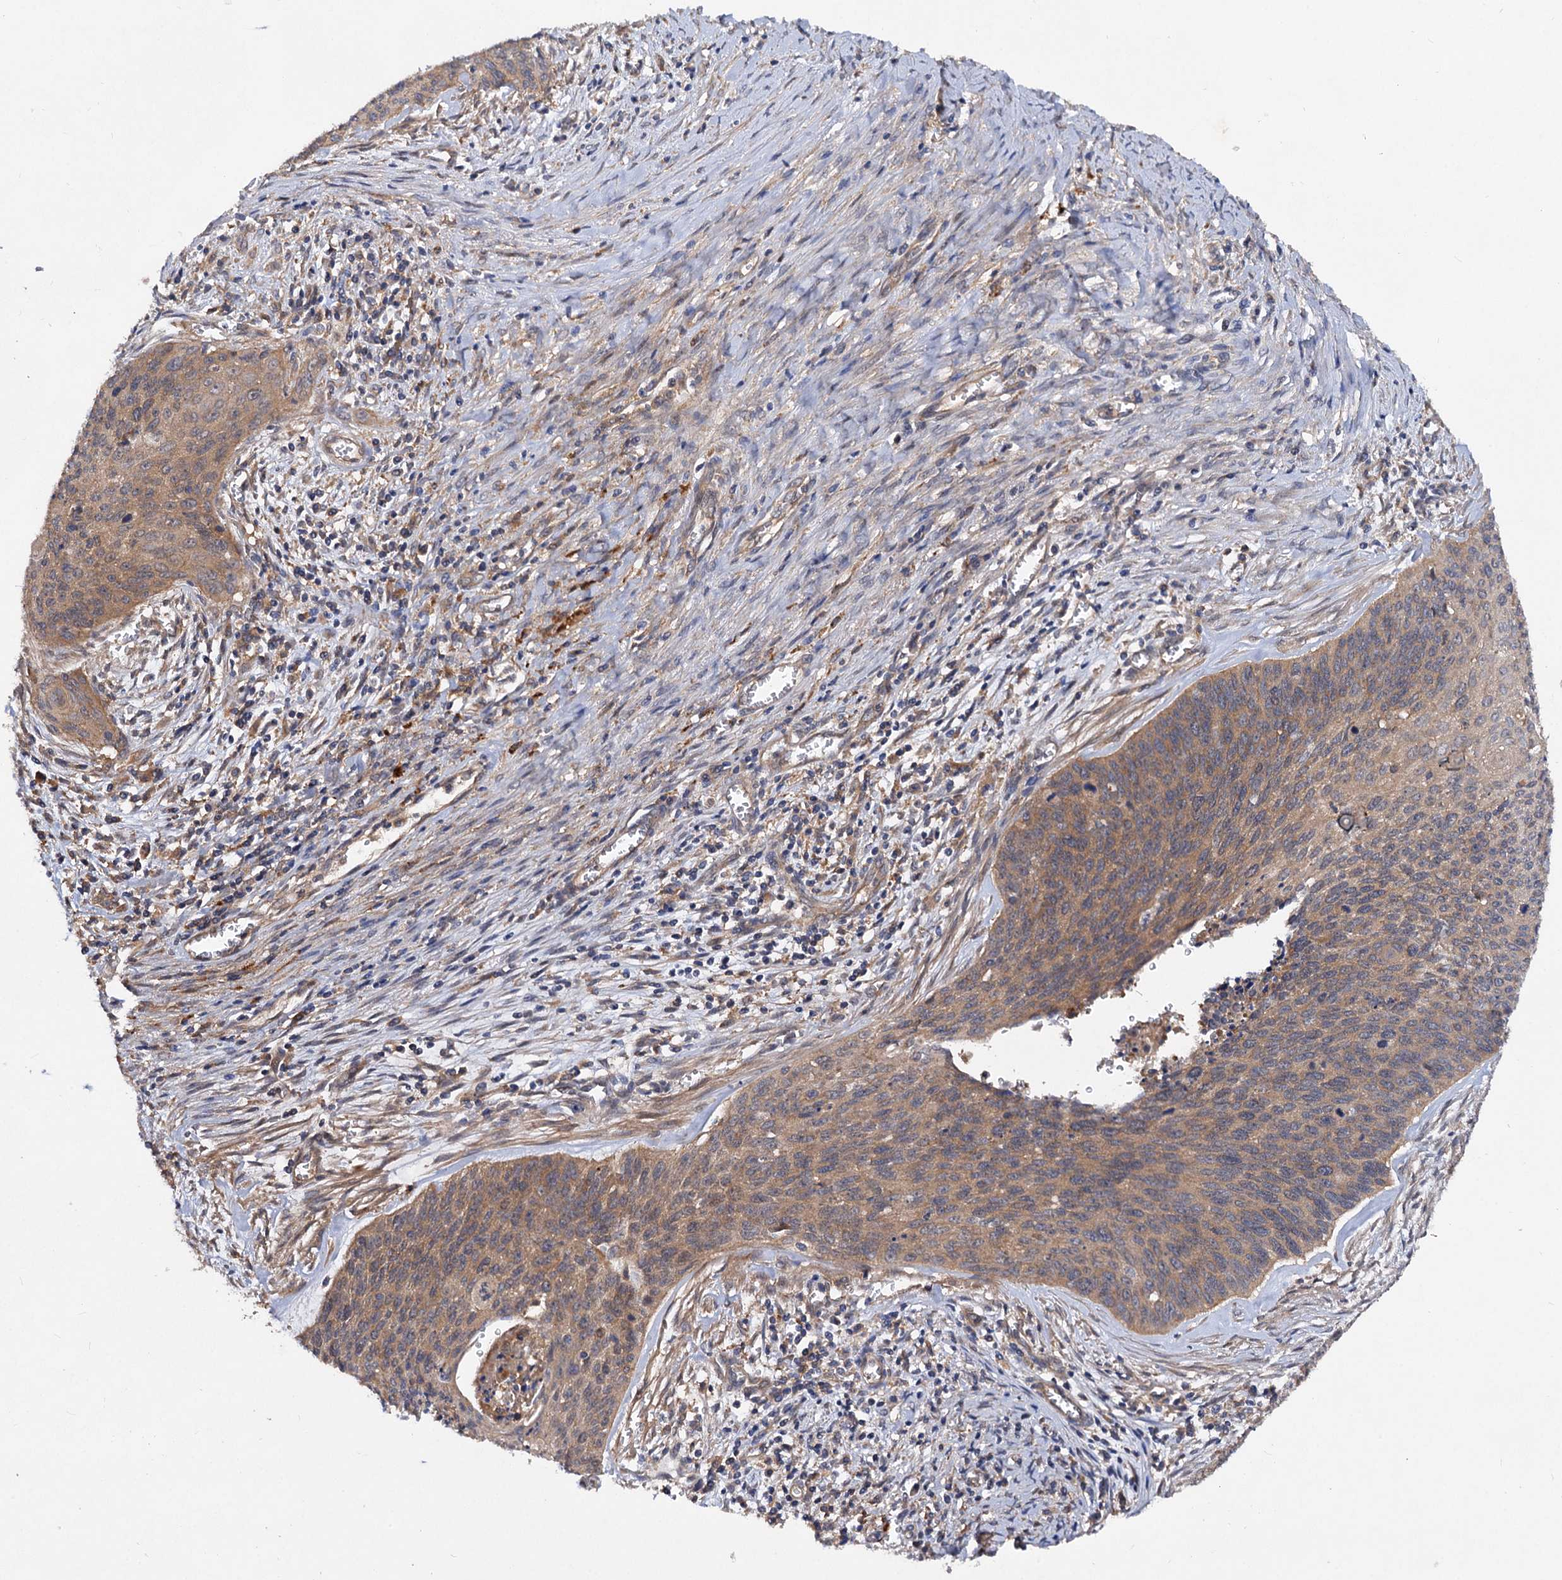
{"staining": {"intensity": "weak", "quantity": ">75%", "location": "cytoplasmic/membranous"}, "tissue": "cervical cancer", "cell_type": "Tumor cells", "image_type": "cancer", "snomed": [{"axis": "morphology", "description": "Squamous cell carcinoma, NOS"}, {"axis": "topography", "description": "Cervix"}], "caption": "Immunohistochemistry photomicrograph of cervical cancer (squamous cell carcinoma) stained for a protein (brown), which reveals low levels of weak cytoplasmic/membranous positivity in approximately >75% of tumor cells.", "gene": "VPS29", "patient": {"sex": "female", "age": 55}}